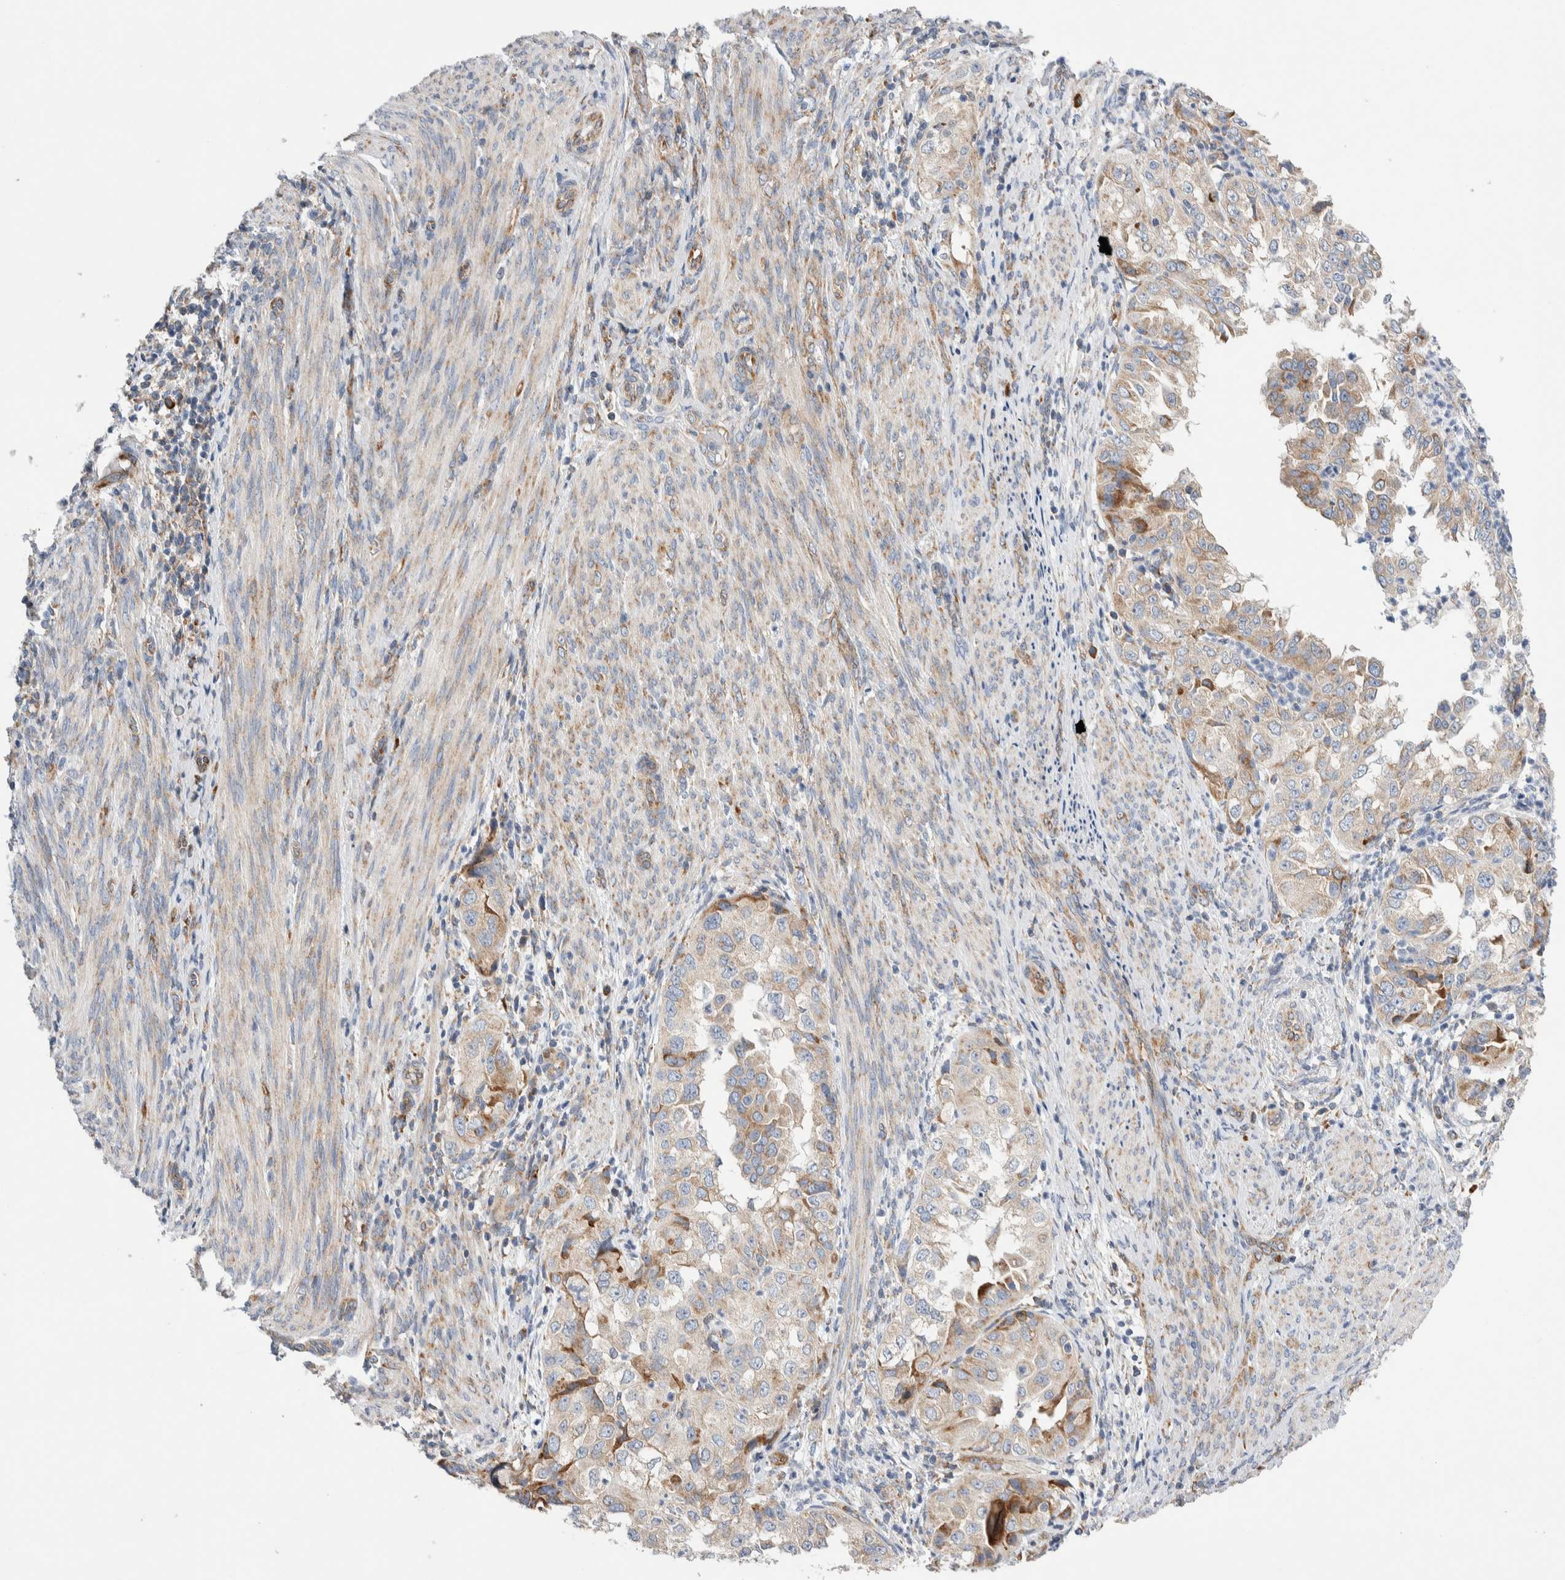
{"staining": {"intensity": "weak", "quantity": ">75%", "location": "cytoplasmic/membranous"}, "tissue": "endometrial cancer", "cell_type": "Tumor cells", "image_type": "cancer", "snomed": [{"axis": "morphology", "description": "Adenocarcinoma, NOS"}, {"axis": "topography", "description": "Endometrium"}], "caption": "Tumor cells demonstrate low levels of weak cytoplasmic/membranous staining in approximately >75% of cells in endometrial cancer.", "gene": "RACK1", "patient": {"sex": "female", "age": 85}}